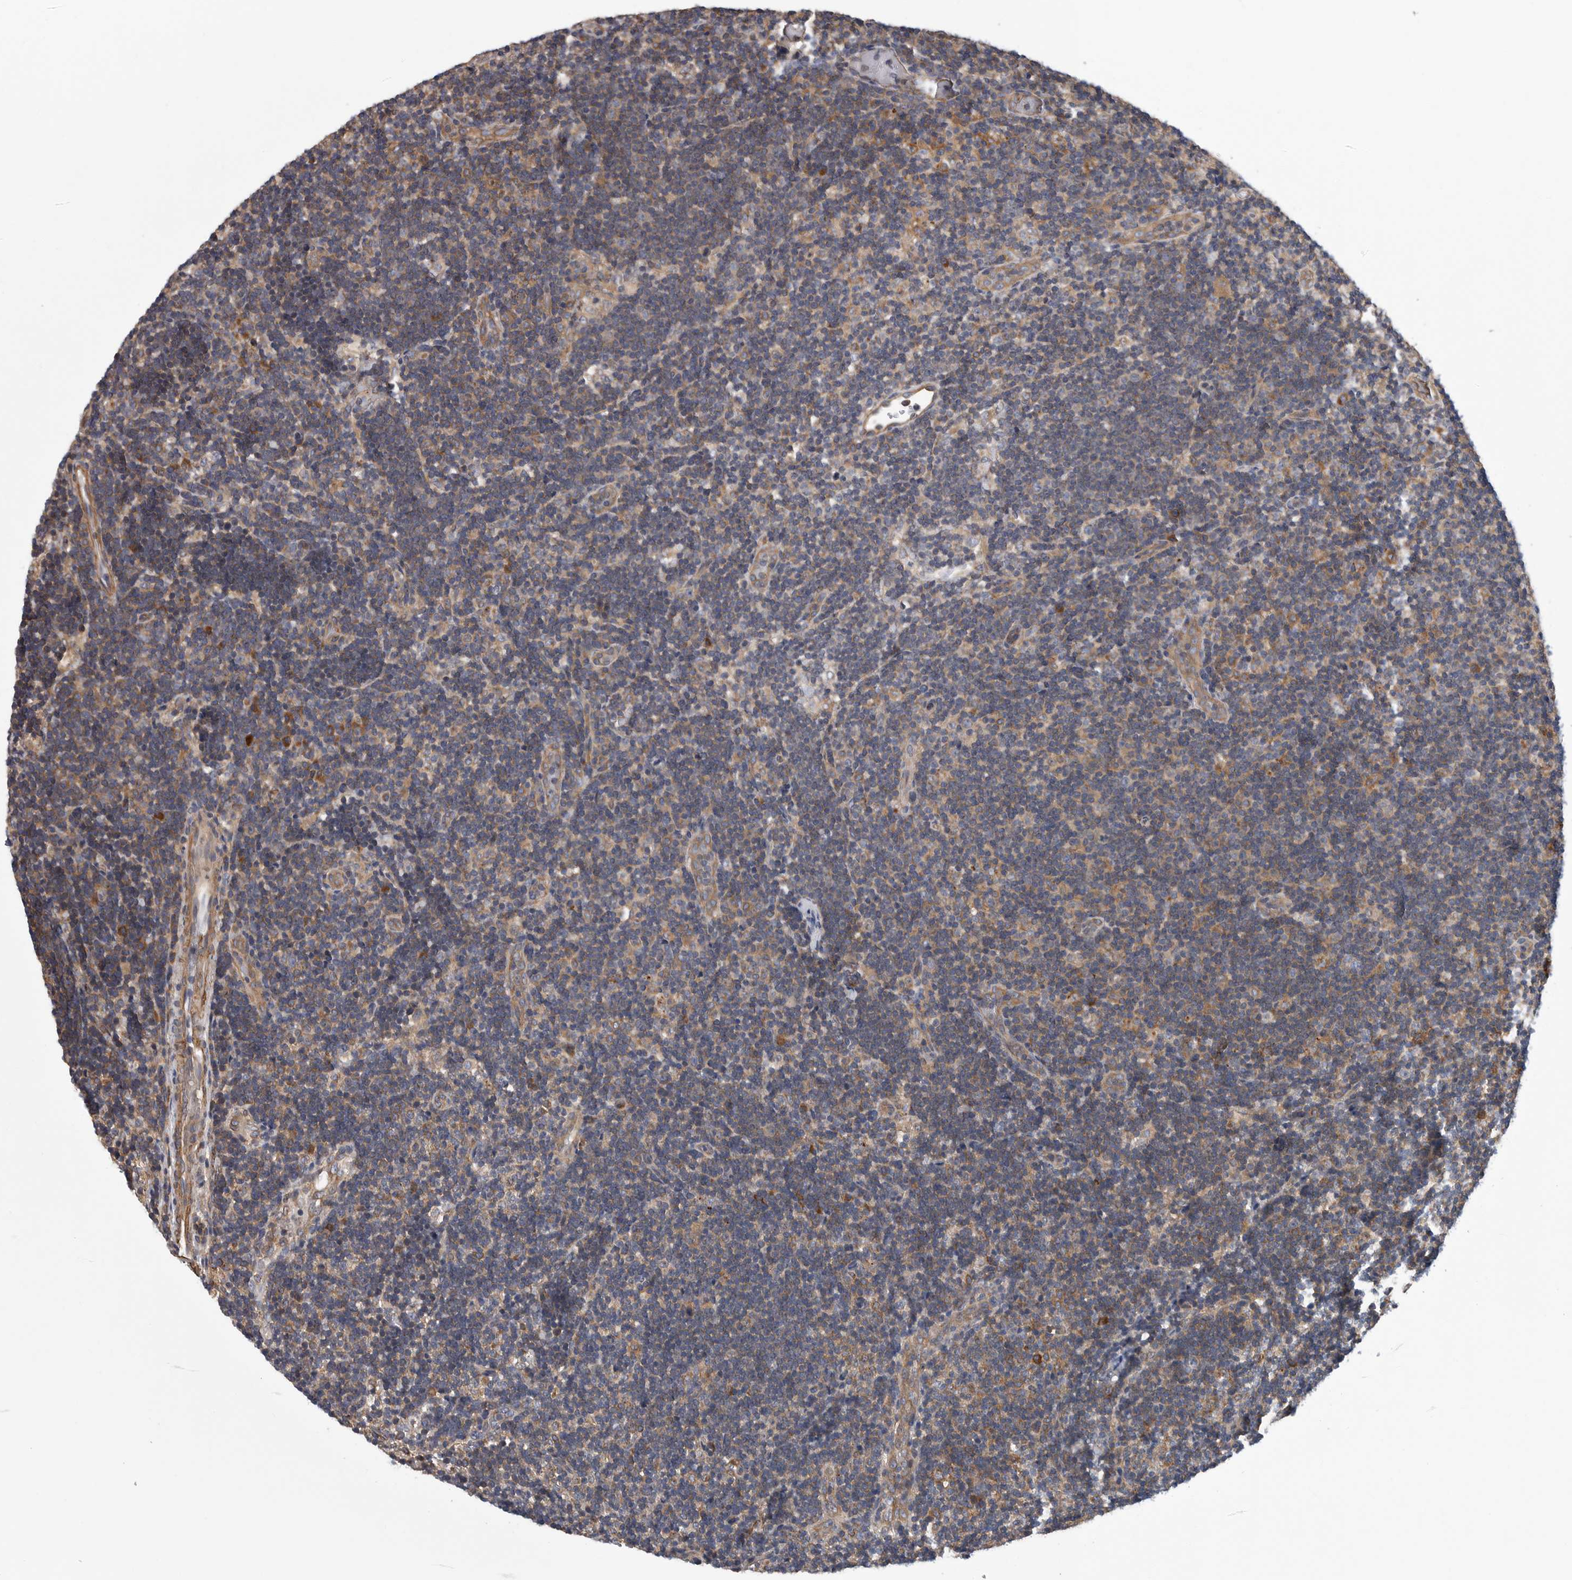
{"staining": {"intensity": "negative", "quantity": "none", "location": "none"}, "tissue": "lymph node", "cell_type": "Germinal center cells", "image_type": "normal", "snomed": [{"axis": "morphology", "description": "Normal tissue, NOS"}, {"axis": "topography", "description": "Lymph node"}], "caption": "This image is of unremarkable lymph node stained with immunohistochemistry to label a protein in brown with the nuclei are counter-stained blue. There is no expression in germinal center cells. (Brightfield microscopy of DAB (3,3'-diaminobenzidine) IHC at high magnification).", "gene": "OXR1", "patient": {"sex": "female", "age": 22}}